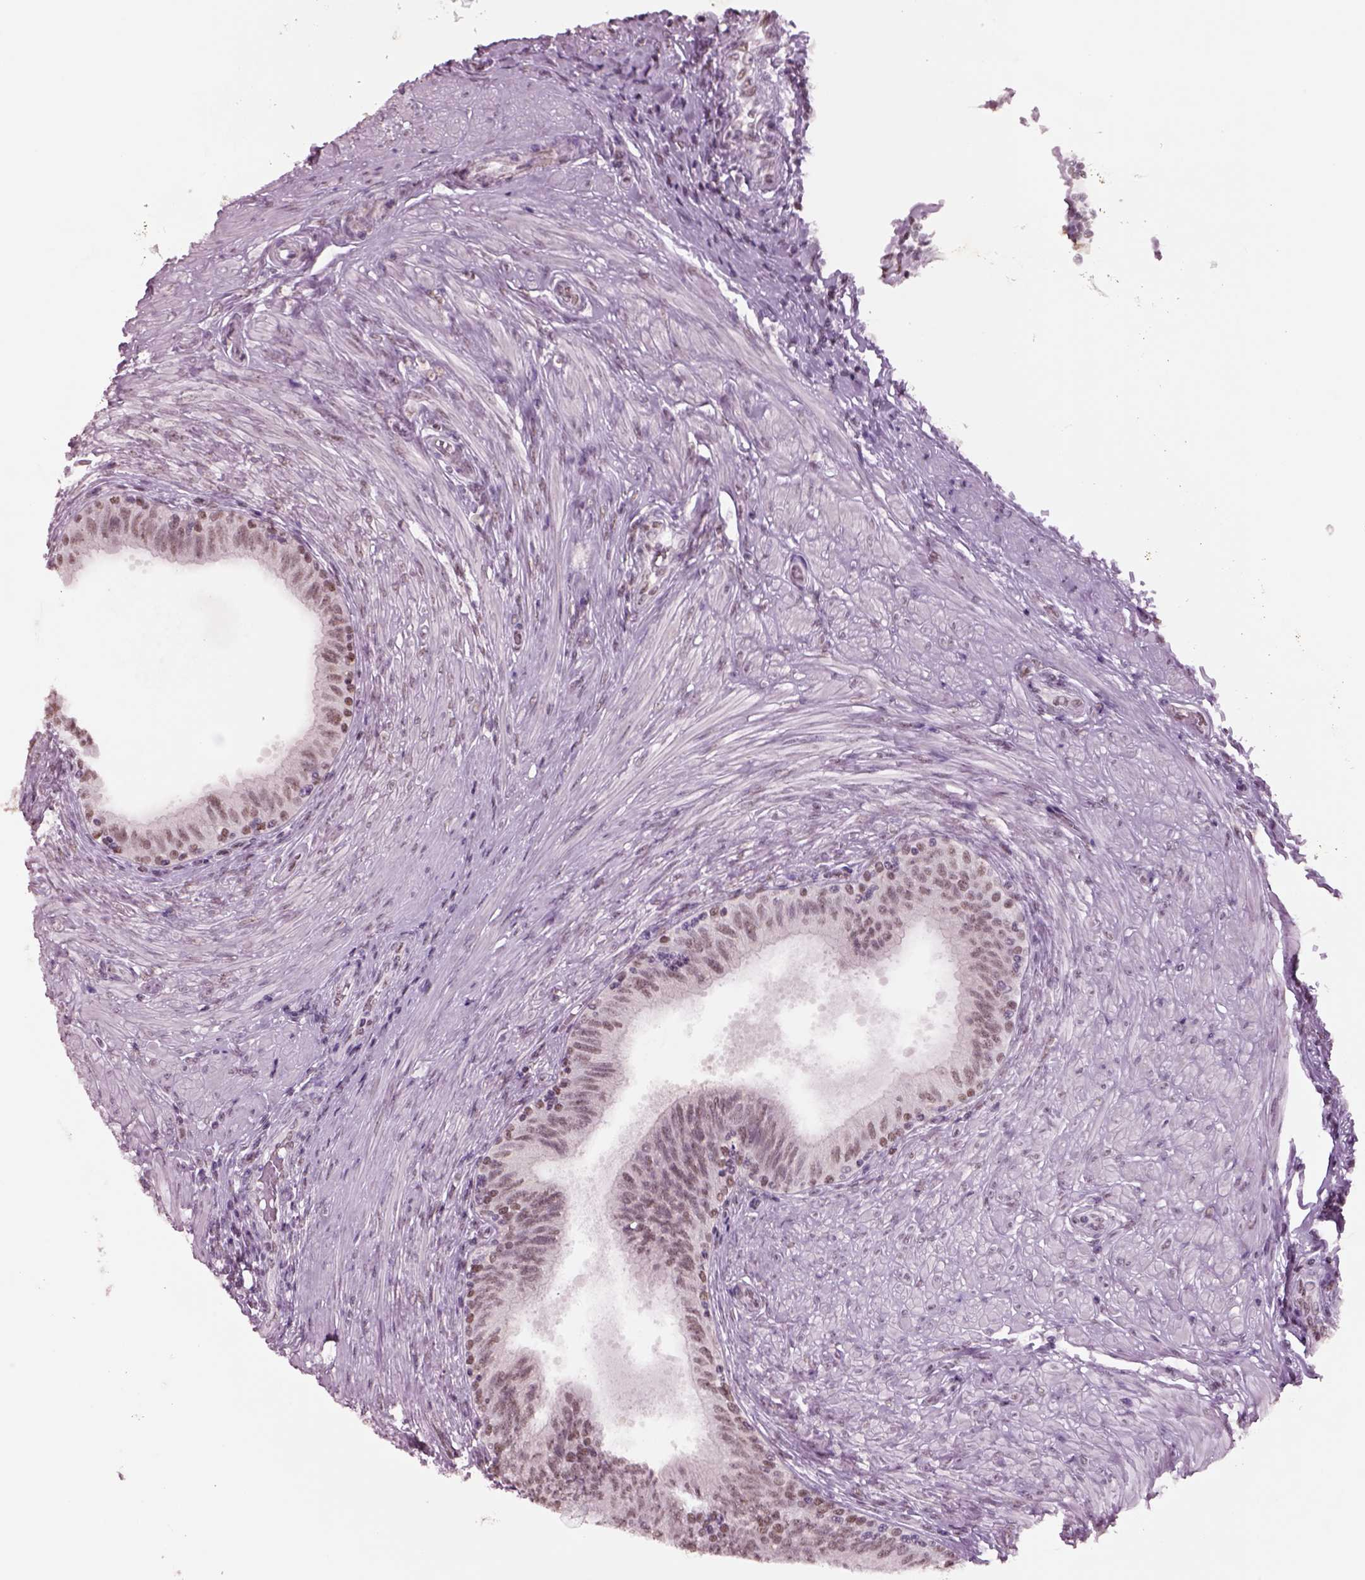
{"staining": {"intensity": "moderate", "quantity": "25%-75%", "location": "nuclear"}, "tissue": "epididymis", "cell_type": "Glandular cells", "image_type": "normal", "snomed": [{"axis": "morphology", "description": "Normal tissue, NOS"}, {"axis": "morphology", "description": "Seminoma, NOS"}, {"axis": "topography", "description": "Testis"}, {"axis": "topography", "description": "Epididymis"}], "caption": "Immunohistochemistry micrograph of normal epididymis: human epididymis stained using IHC demonstrates medium levels of moderate protein expression localized specifically in the nuclear of glandular cells, appearing as a nuclear brown color.", "gene": "SEPHS1", "patient": {"sex": "male", "age": 61}}